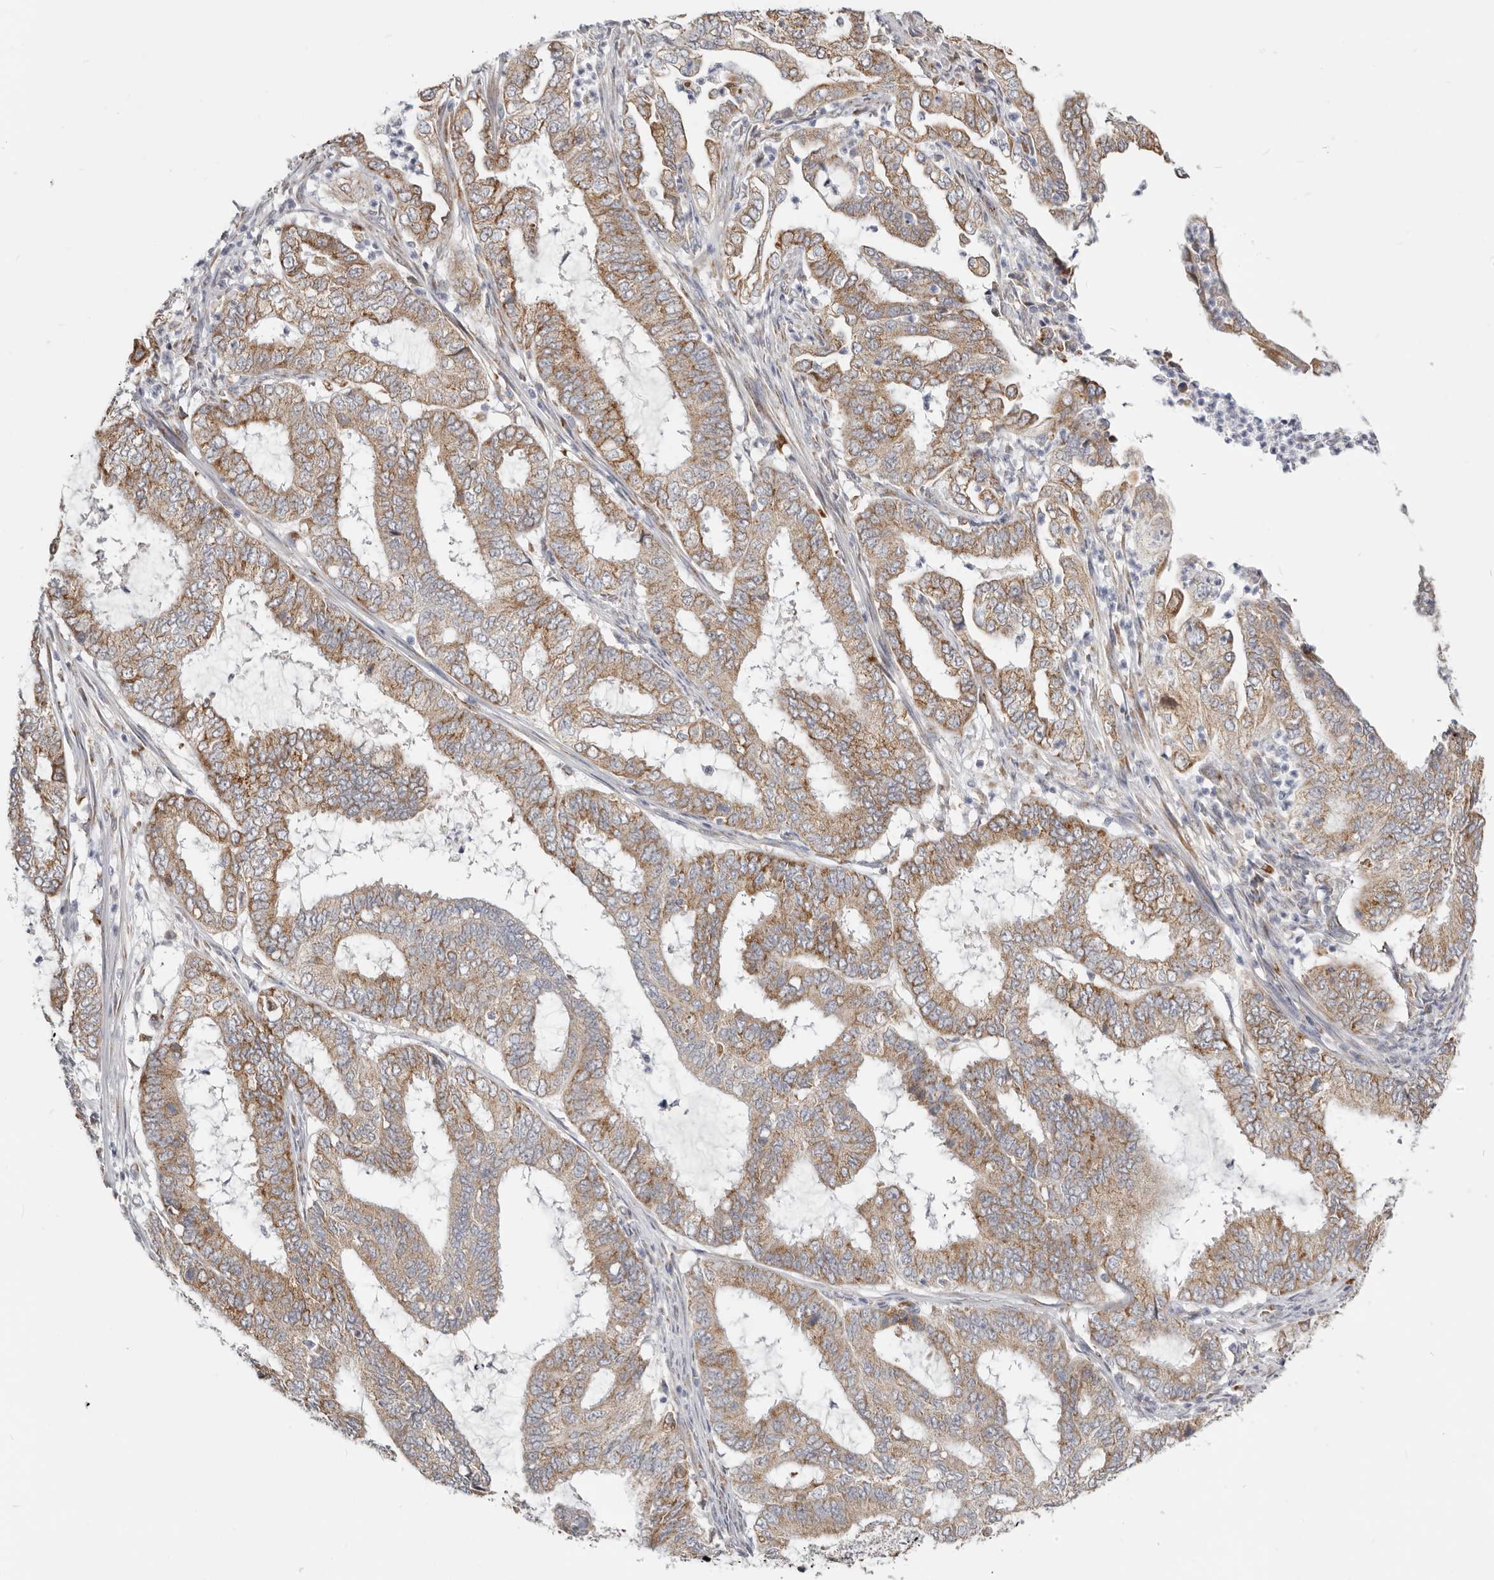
{"staining": {"intensity": "moderate", "quantity": ">75%", "location": "cytoplasmic/membranous"}, "tissue": "endometrial cancer", "cell_type": "Tumor cells", "image_type": "cancer", "snomed": [{"axis": "morphology", "description": "Adenocarcinoma, NOS"}, {"axis": "topography", "description": "Endometrium"}], "caption": "A photomicrograph of endometrial cancer (adenocarcinoma) stained for a protein exhibits moderate cytoplasmic/membranous brown staining in tumor cells.", "gene": "IL32", "patient": {"sex": "female", "age": 51}}